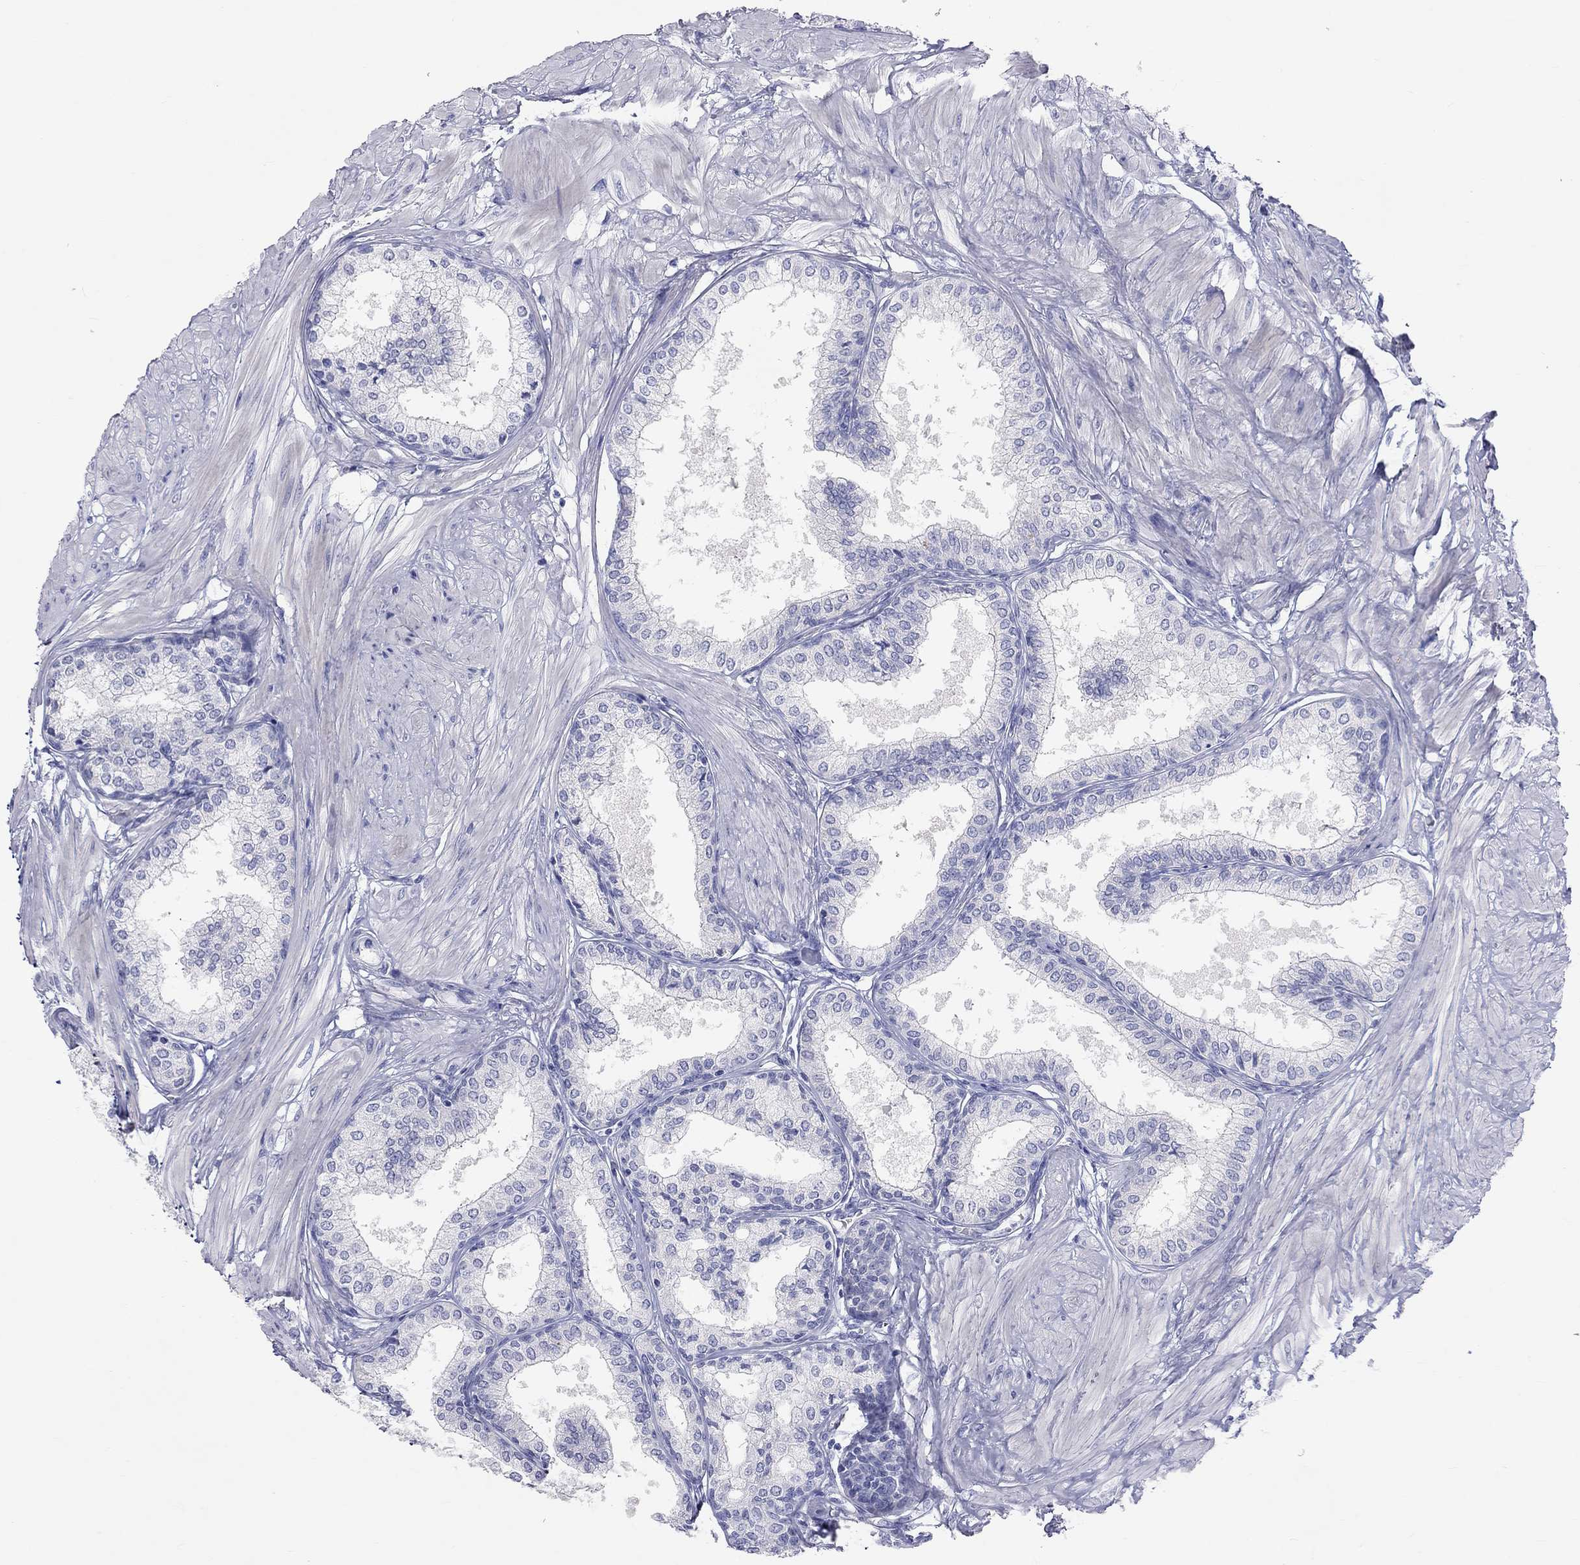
{"staining": {"intensity": "negative", "quantity": "none", "location": "none"}, "tissue": "prostate", "cell_type": "Glandular cells", "image_type": "normal", "snomed": [{"axis": "morphology", "description": "Normal tissue, NOS"}, {"axis": "topography", "description": "Prostate"}], "caption": "IHC micrograph of unremarkable prostate: prostate stained with DAB (3,3'-diaminobenzidine) shows no significant protein staining in glandular cells.", "gene": "PCDHGC5", "patient": {"sex": "male", "age": 63}}